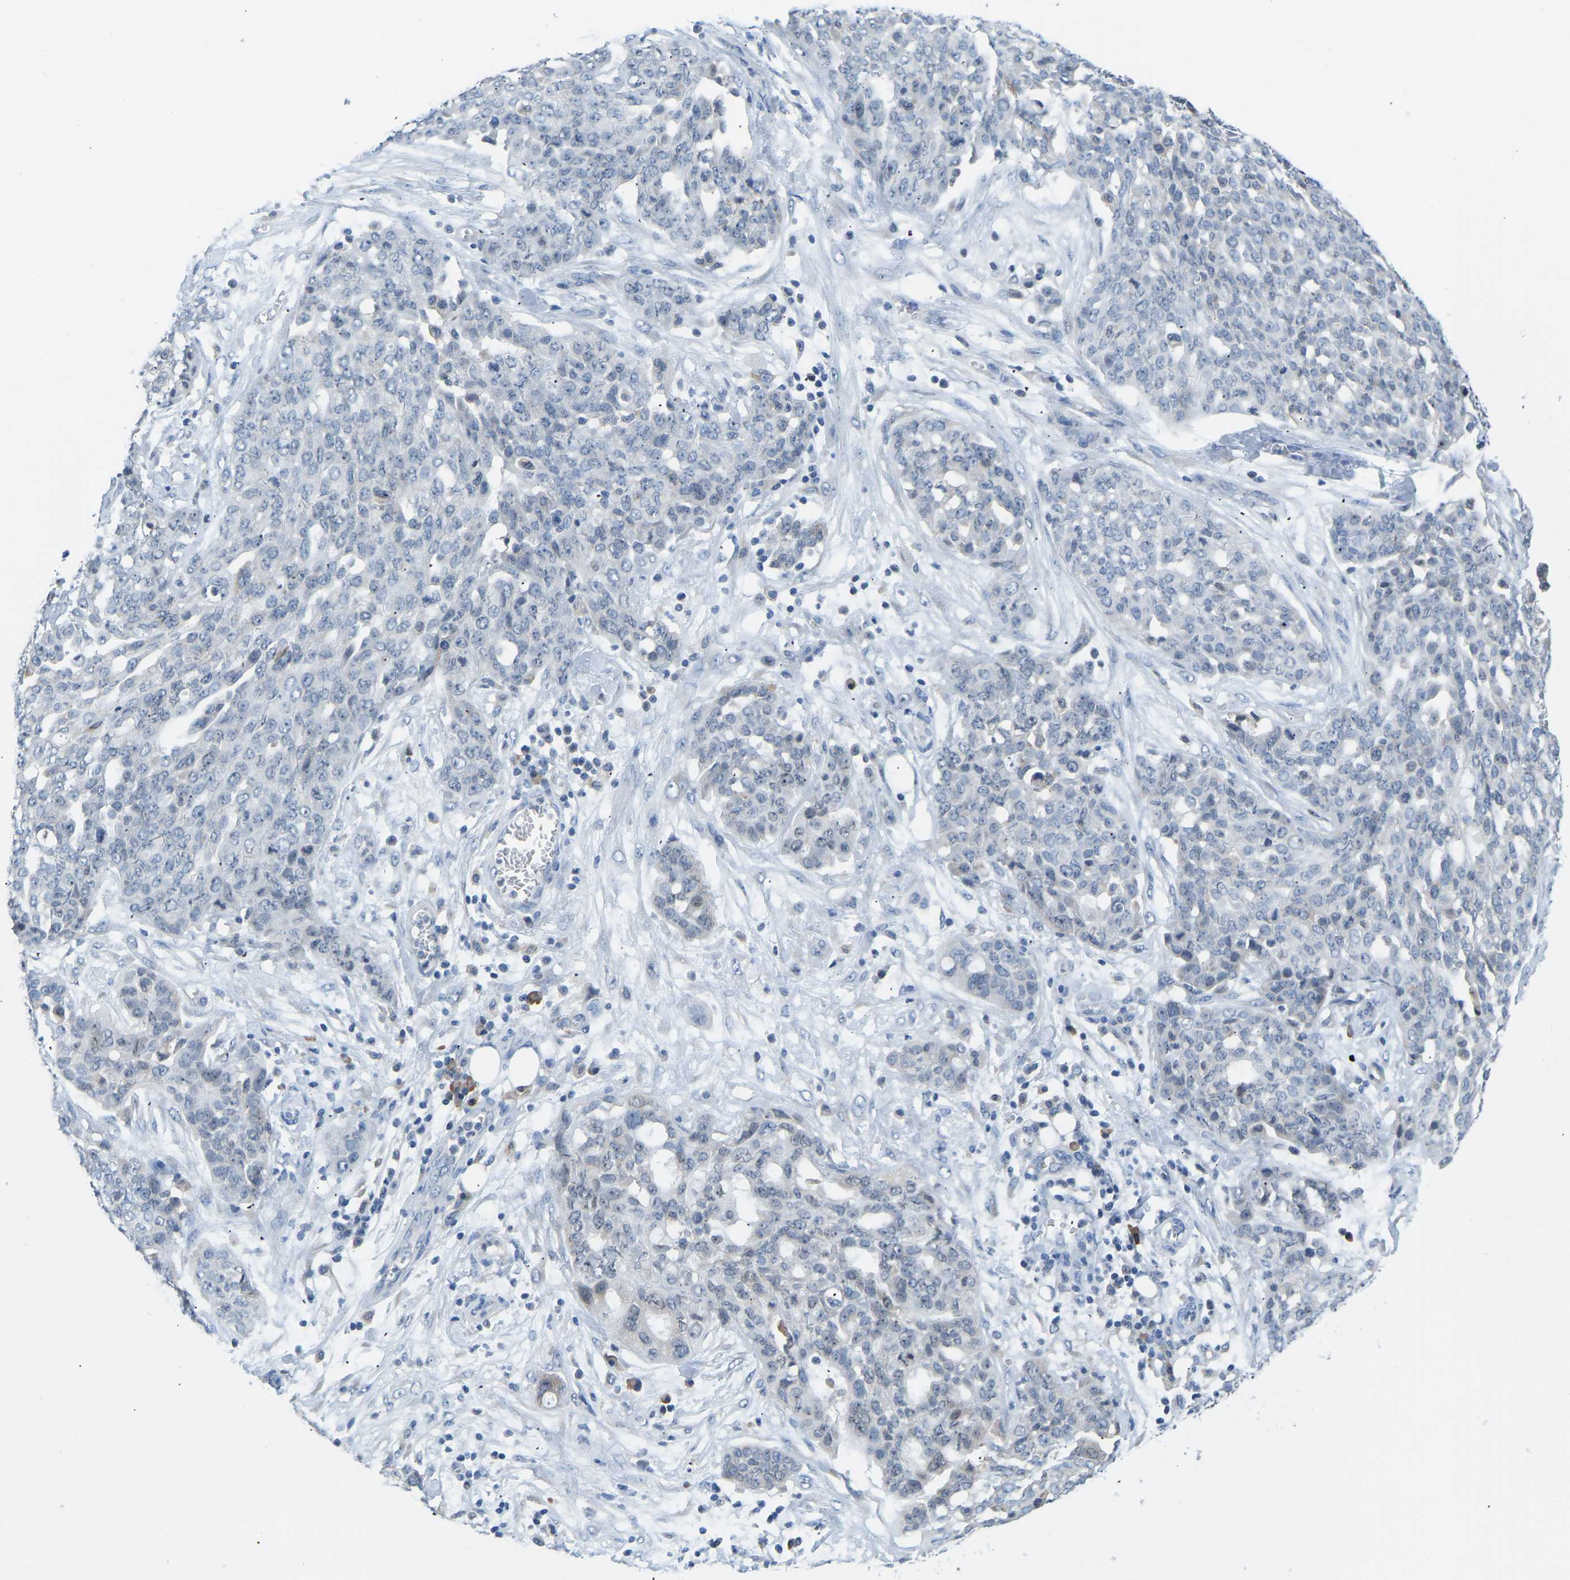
{"staining": {"intensity": "negative", "quantity": "none", "location": "none"}, "tissue": "ovarian cancer", "cell_type": "Tumor cells", "image_type": "cancer", "snomed": [{"axis": "morphology", "description": "Cystadenocarcinoma, serous, NOS"}, {"axis": "topography", "description": "Soft tissue"}, {"axis": "topography", "description": "Ovary"}], "caption": "The immunohistochemistry photomicrograph has no significant staining in tumor cells of ovarian cancer (serous cystadenocarcinoma) tissue.", "gene": "VRK1", "patient": {"sex": "female", "age": 57}}